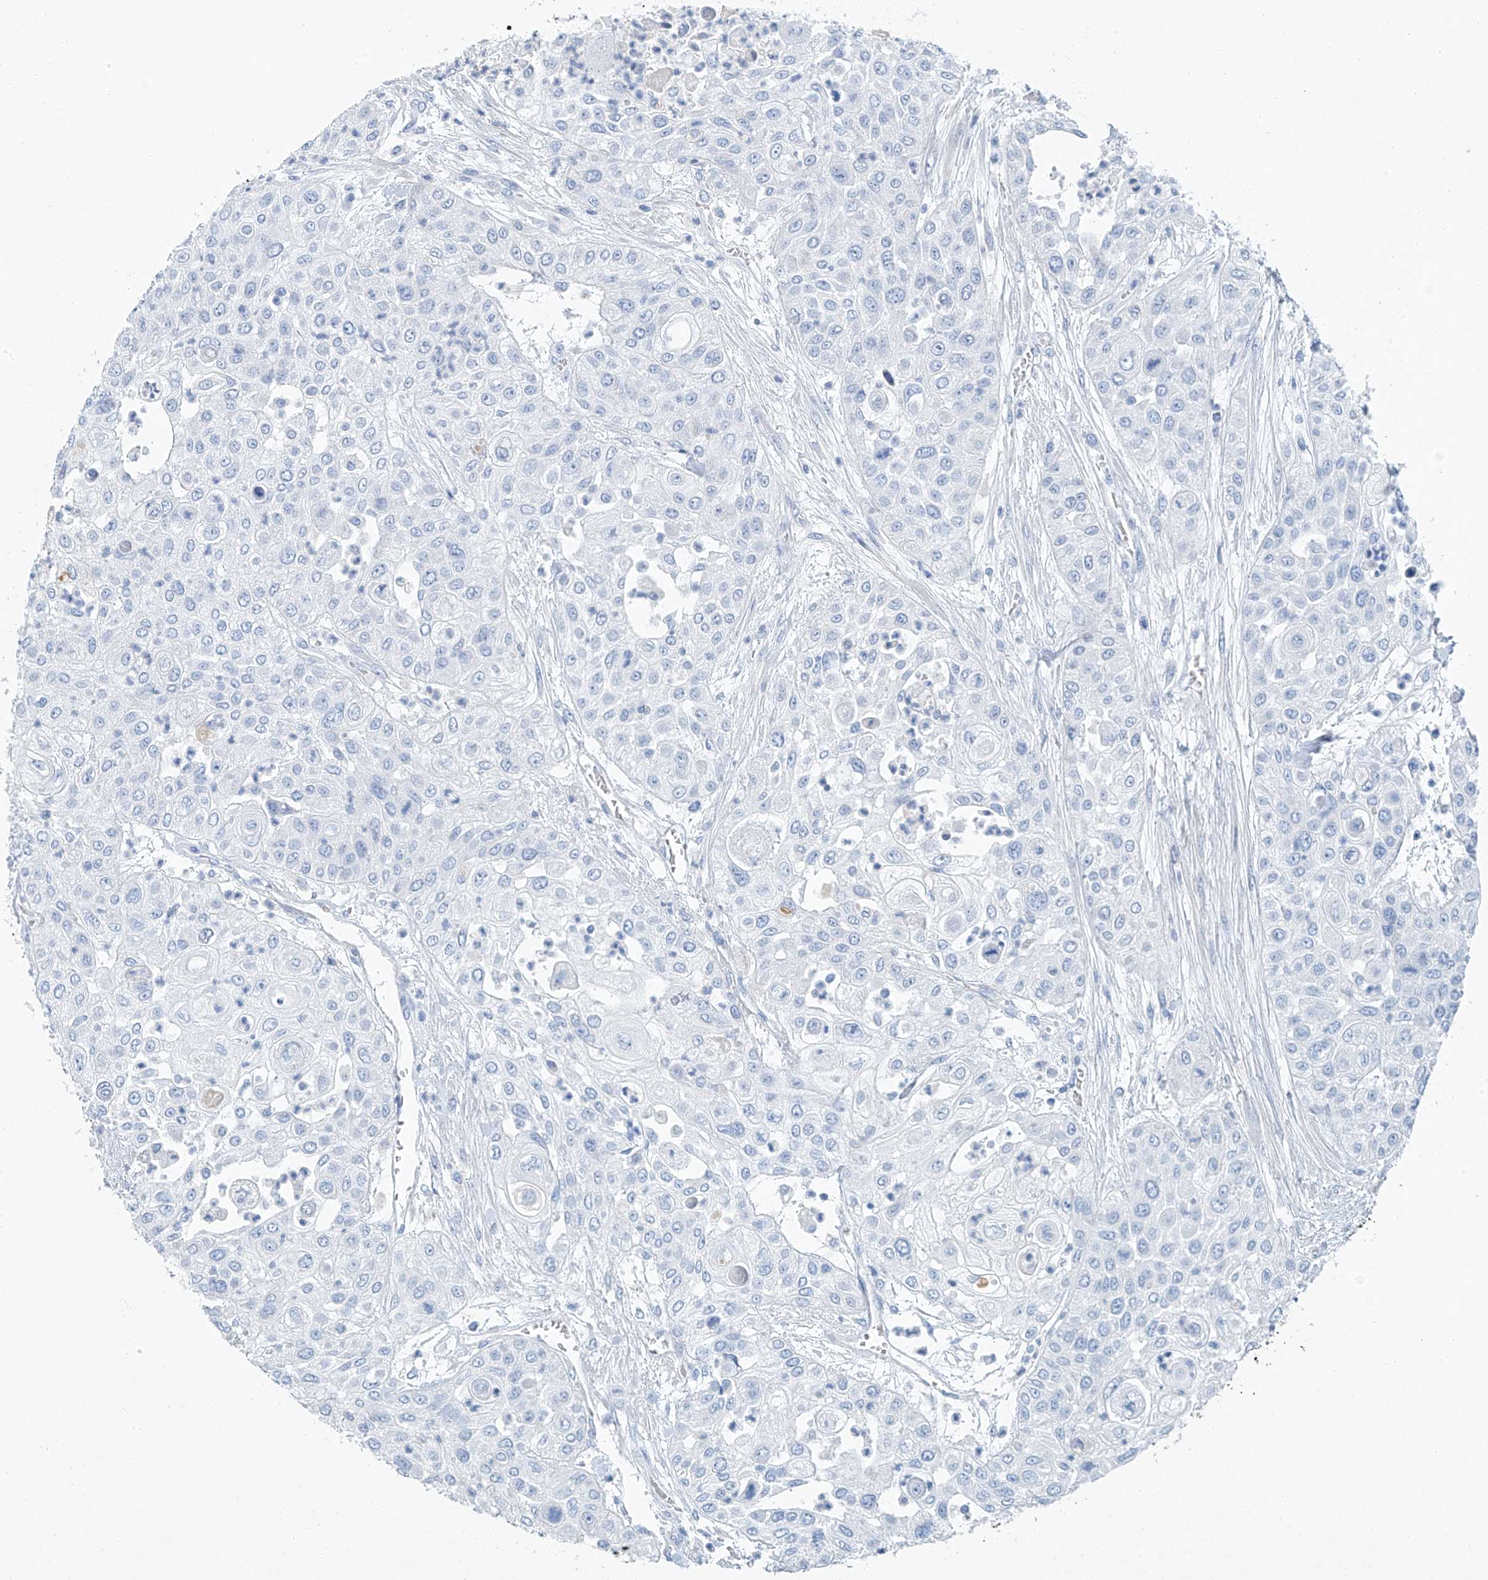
{"staining": {"intensity": "negative", "quantity": "none", "location": "none"}, "tissue": "urothelial cancer", "cell_type": "Tumor cells", "image_type": "cancer", "snomed": [{"axis": "morphology", "description": "Urothelial carcinoma, High grade"}, {"axis": "topography", "description": "Urinary bladder"}], "caption": "Immunohistochemistry (IHC) image of human urothelial cancer stained for a protein (brown), which displays no expression in tumor cells.", "gene": "C1orf87", "patient": {"sex": "female", "age": 79}}